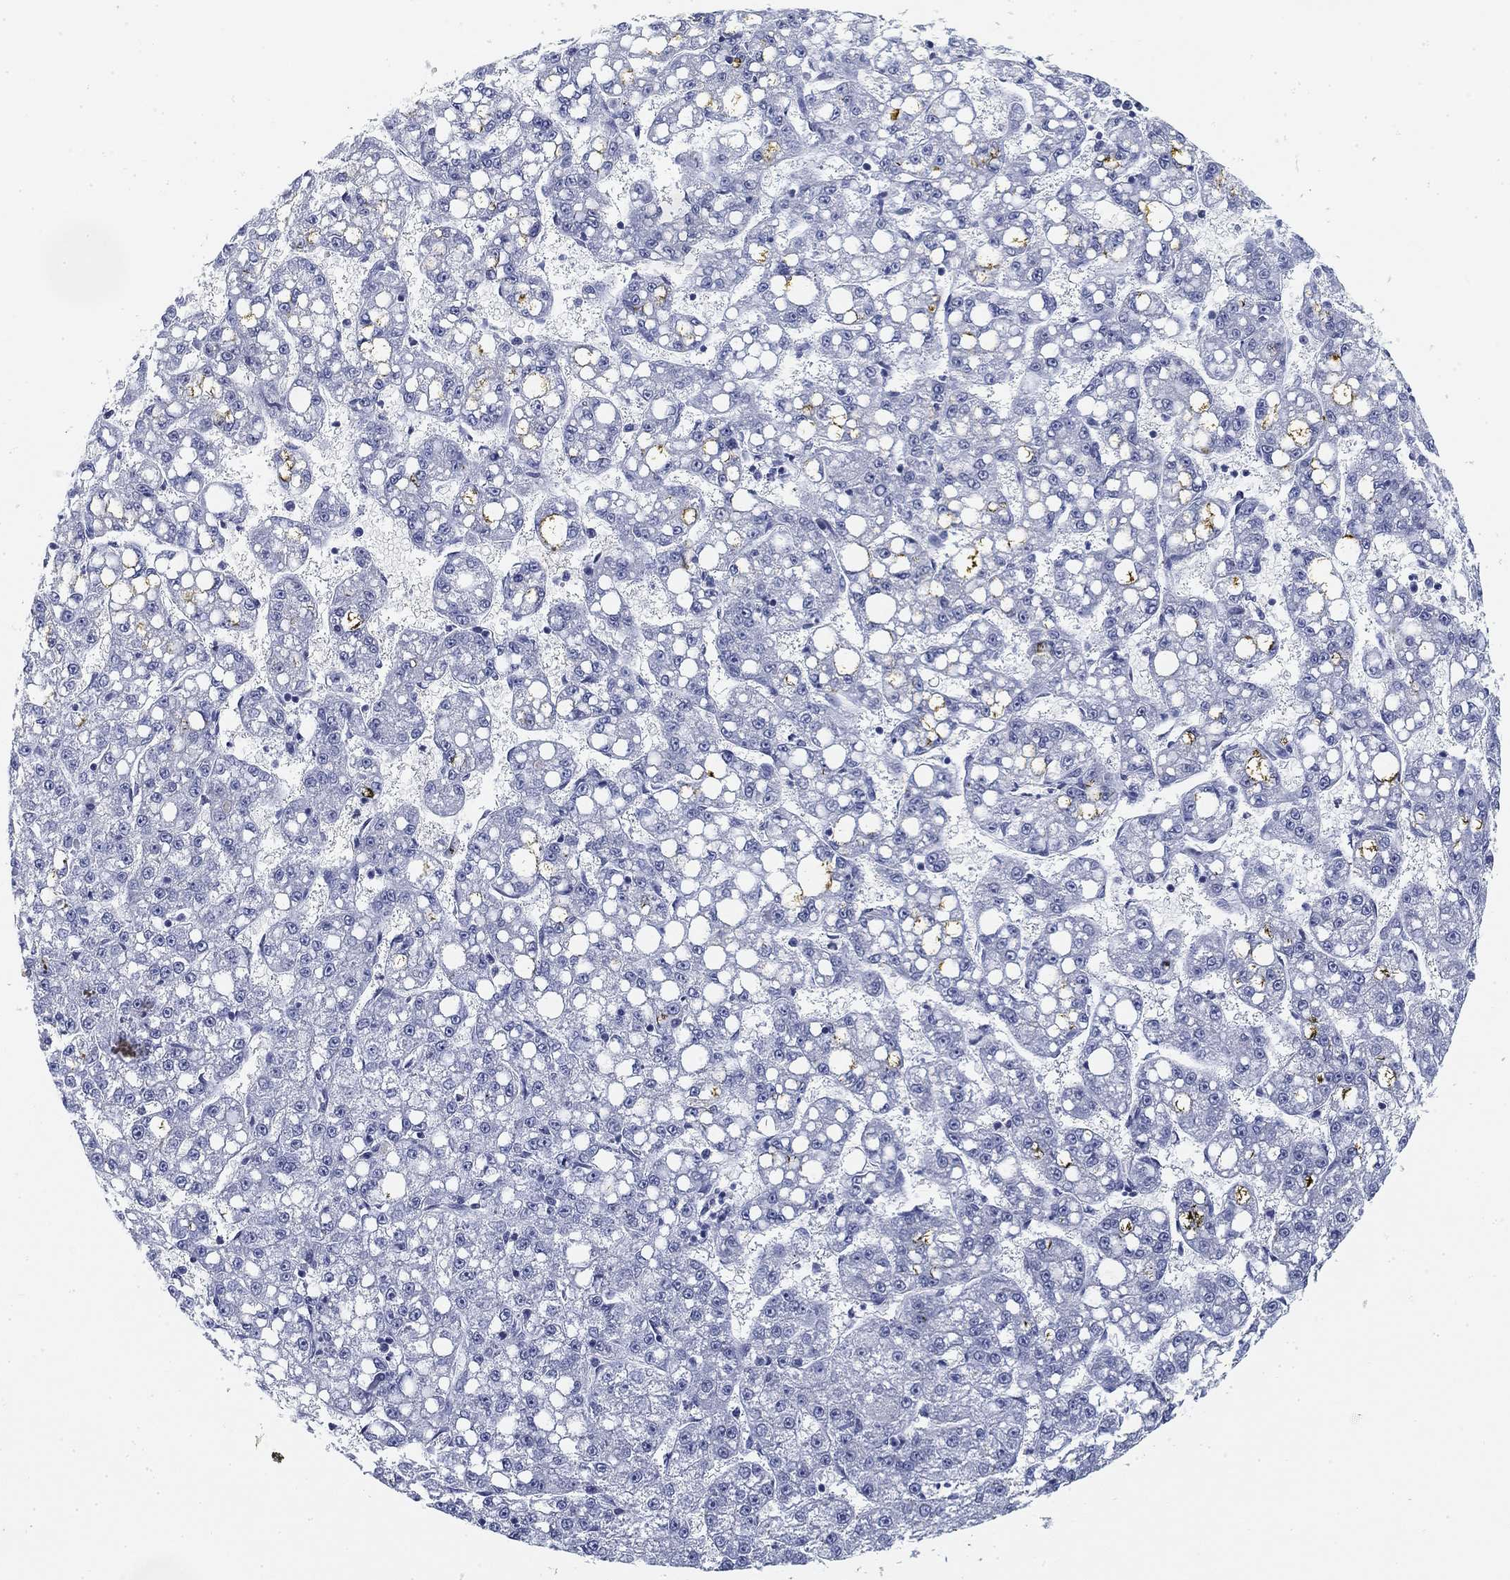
{"staining": {"intensity": "negative", "quantity": "none", "location": "none"}, "tissue": "liver cancer", "cell_type": "Tumor cells", "image_type": "cancer", "snomed": [{"axis": "morphology", "description": "Carcinoma, Hepatocellular, NOS"}, {"axis": "topography", "description": "Liver"}], "caption": "Tumor cells show no significant protein expression in liver hepatocellular carcinoma.", "gene": "SLC2A5", "patient": {"sex": "female", "age": 65}}